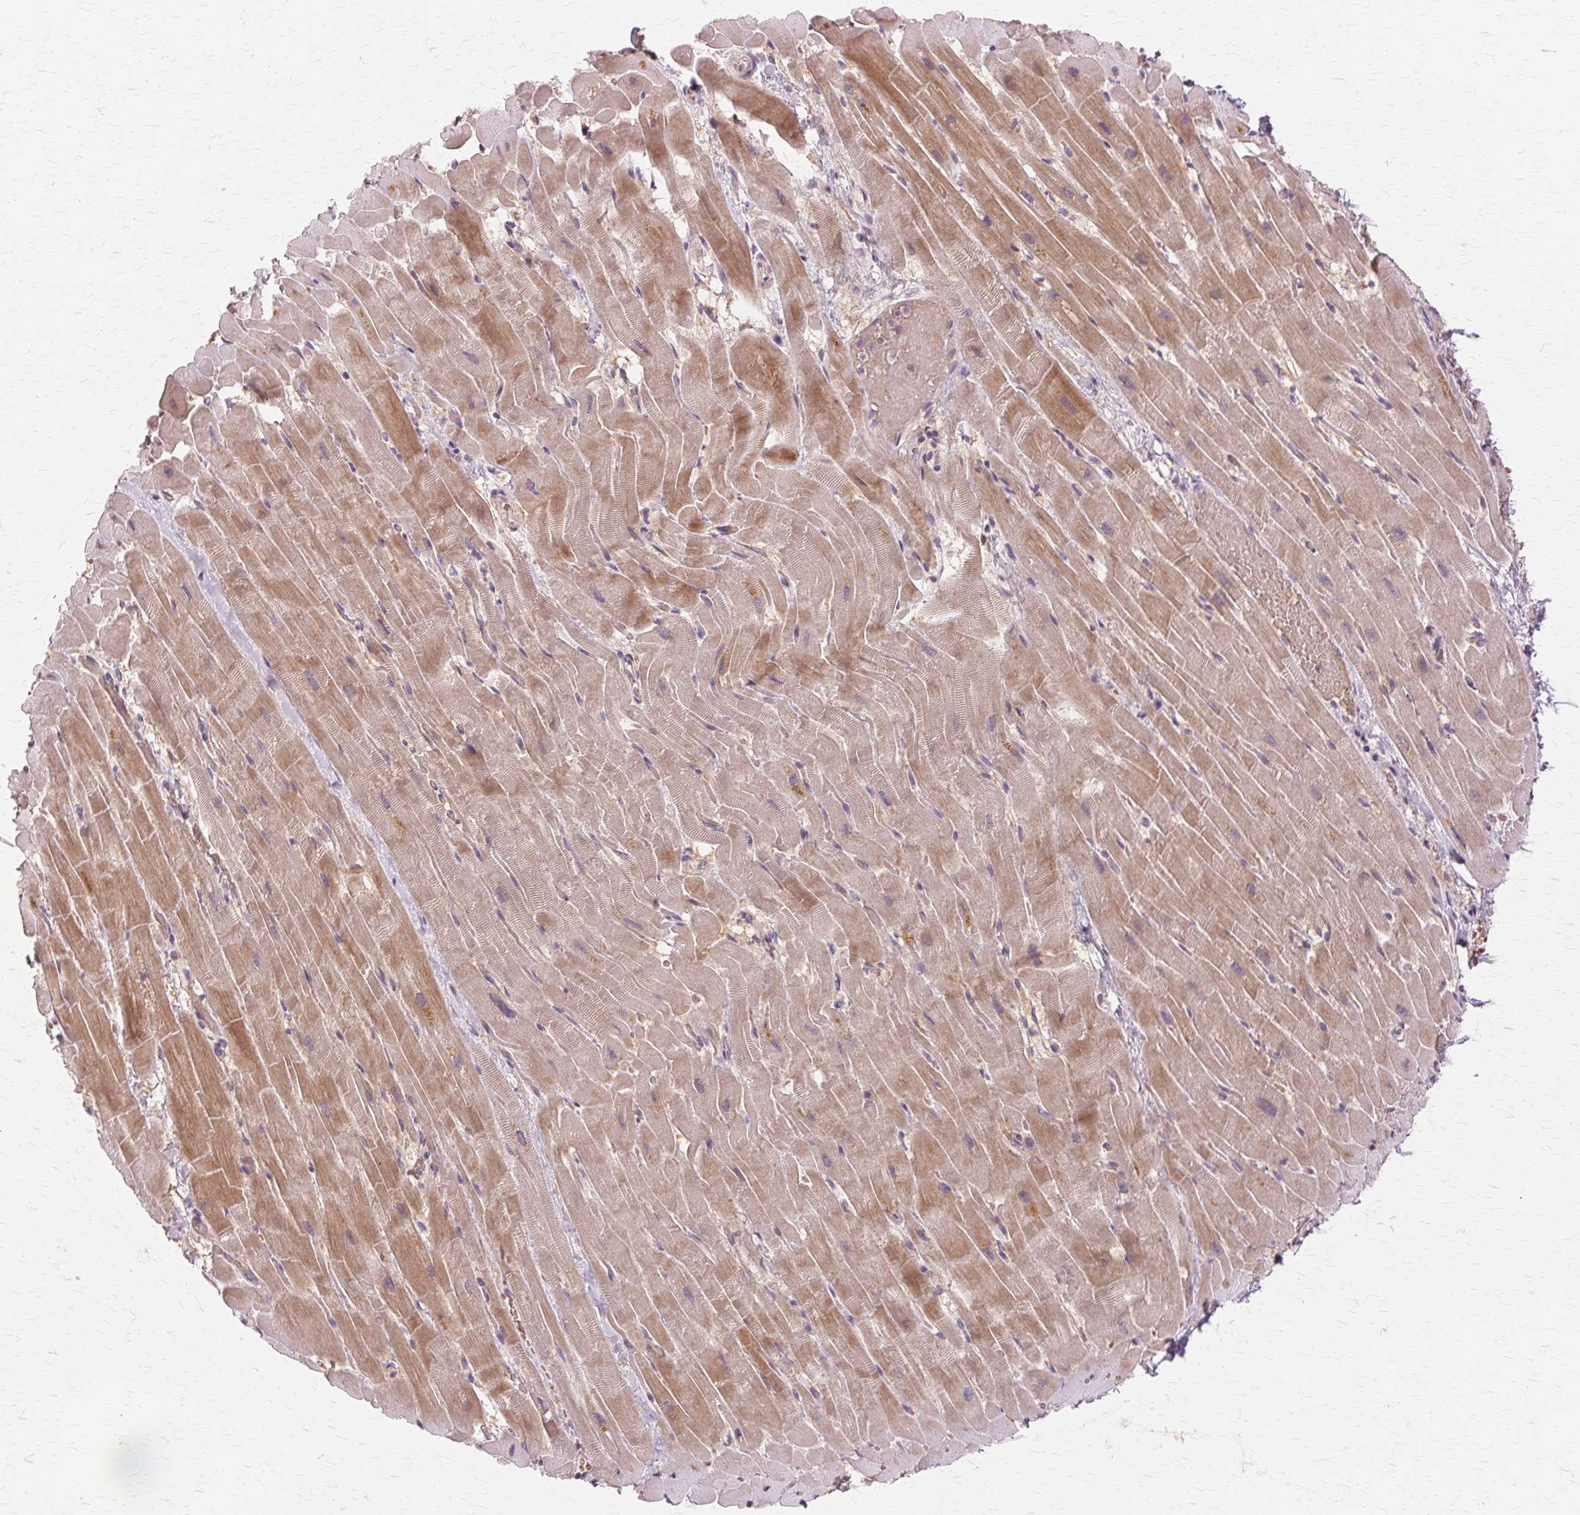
{"staining": {"intensity": "moderate", "quantity": "25%-75%", "location": "cytoplasmic/membranous"}, "tissue": "heart muscle", "cell_type": "Cardiomyocytes", "image_type": "normal", "snomed": [{"axis": "morphology", "description": "Normal tissue, NOS"}, {"axis": "topography", "description": "Heart"}], "caption": "Moderate cytoplasmic/membranous staining for a protein is appreciated in about 25%-75% of cardiomyocytes of normal heart muscle using immunohistochemistry.", "gene": "PRMT5", "patient": {"sex": "male", "age": 37}}